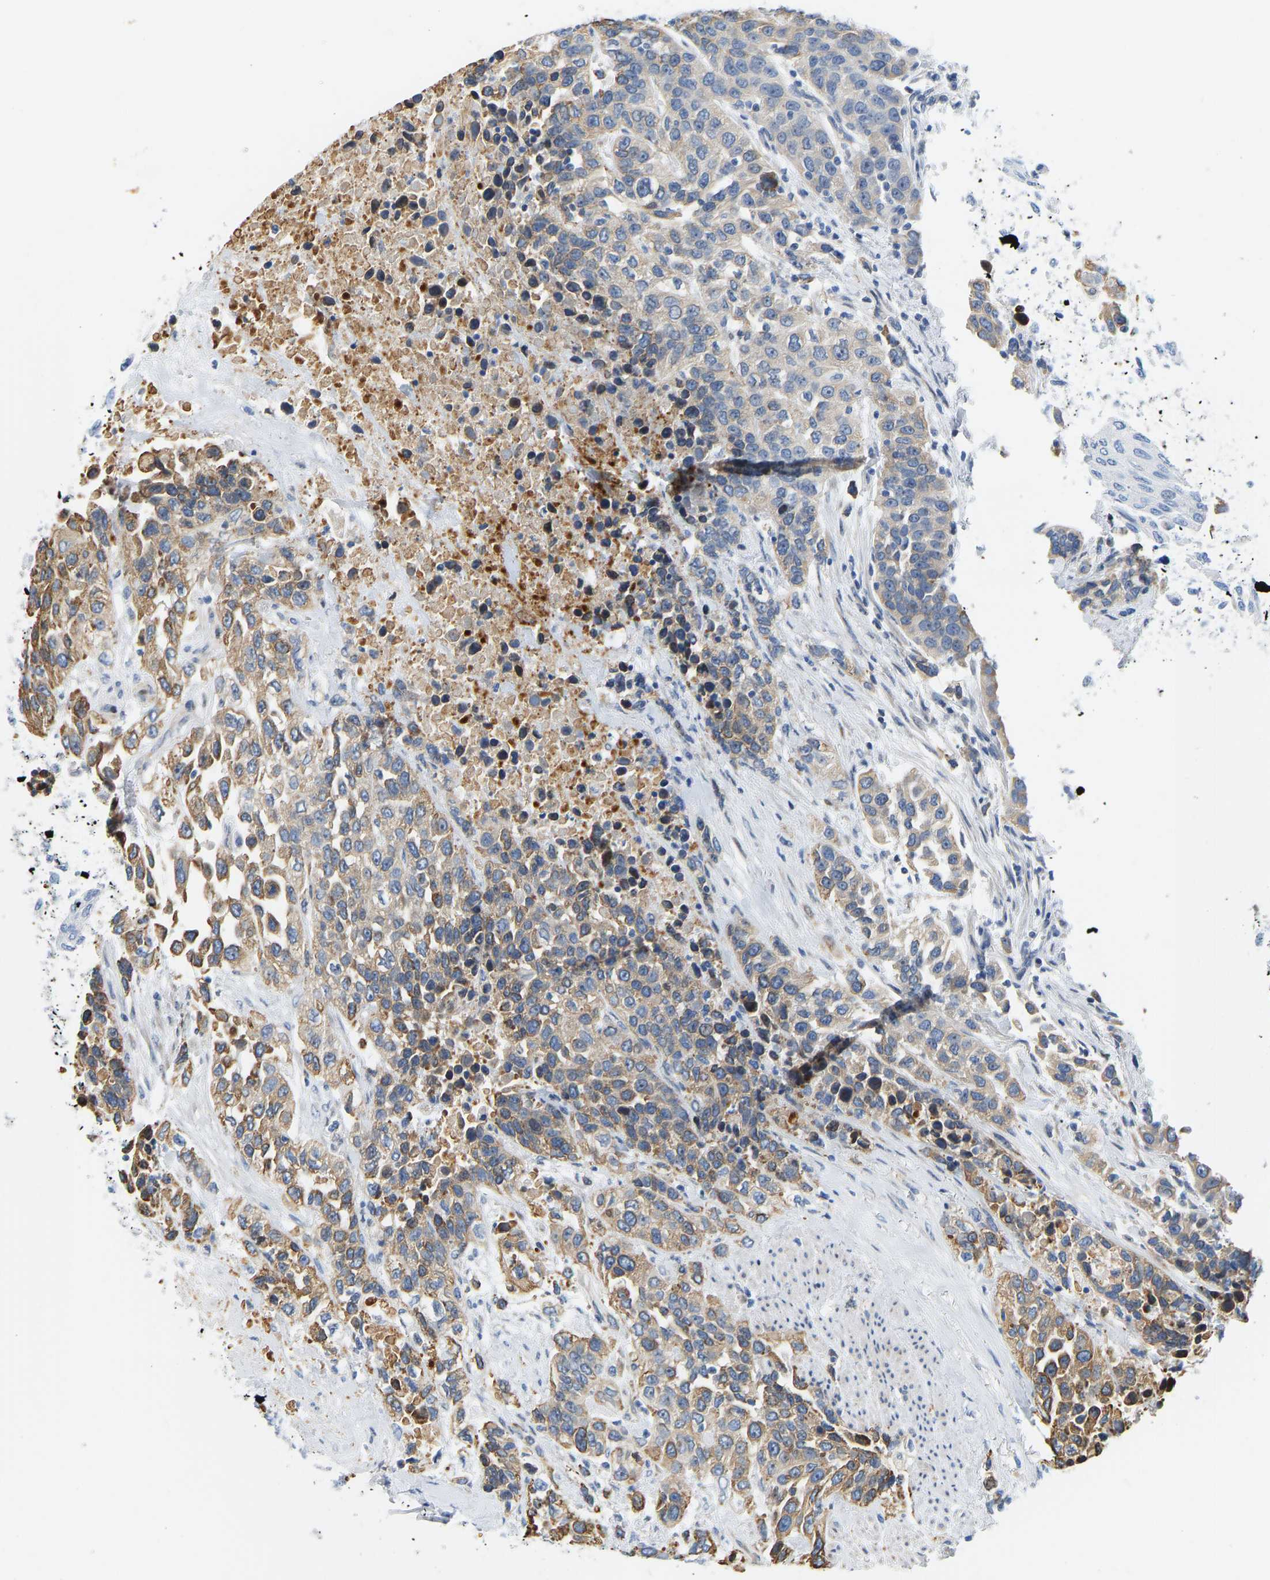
{"staining": {"intensity": "moderate", "quantity": ">75%", "location": "cytoplasmic/membranous"}, "tissue": "urothelial cancer", "cell_type": "Tumor cells", "image_type": "cancer", "snomed": [{"axis": "morphology", "description": "Urothelial carcinoma, High grade"}, {"axis": "topography", "description": "Urinary bladder"}], "caption": "Urothelial cancer was stained to show a protein in brown. There is medium levels of moderate cytoplasmic/membranous positivity in approximately >75% of tumor cells.", "gene": "HDAC5", "patient": {"sex": "female", "age": 80}}